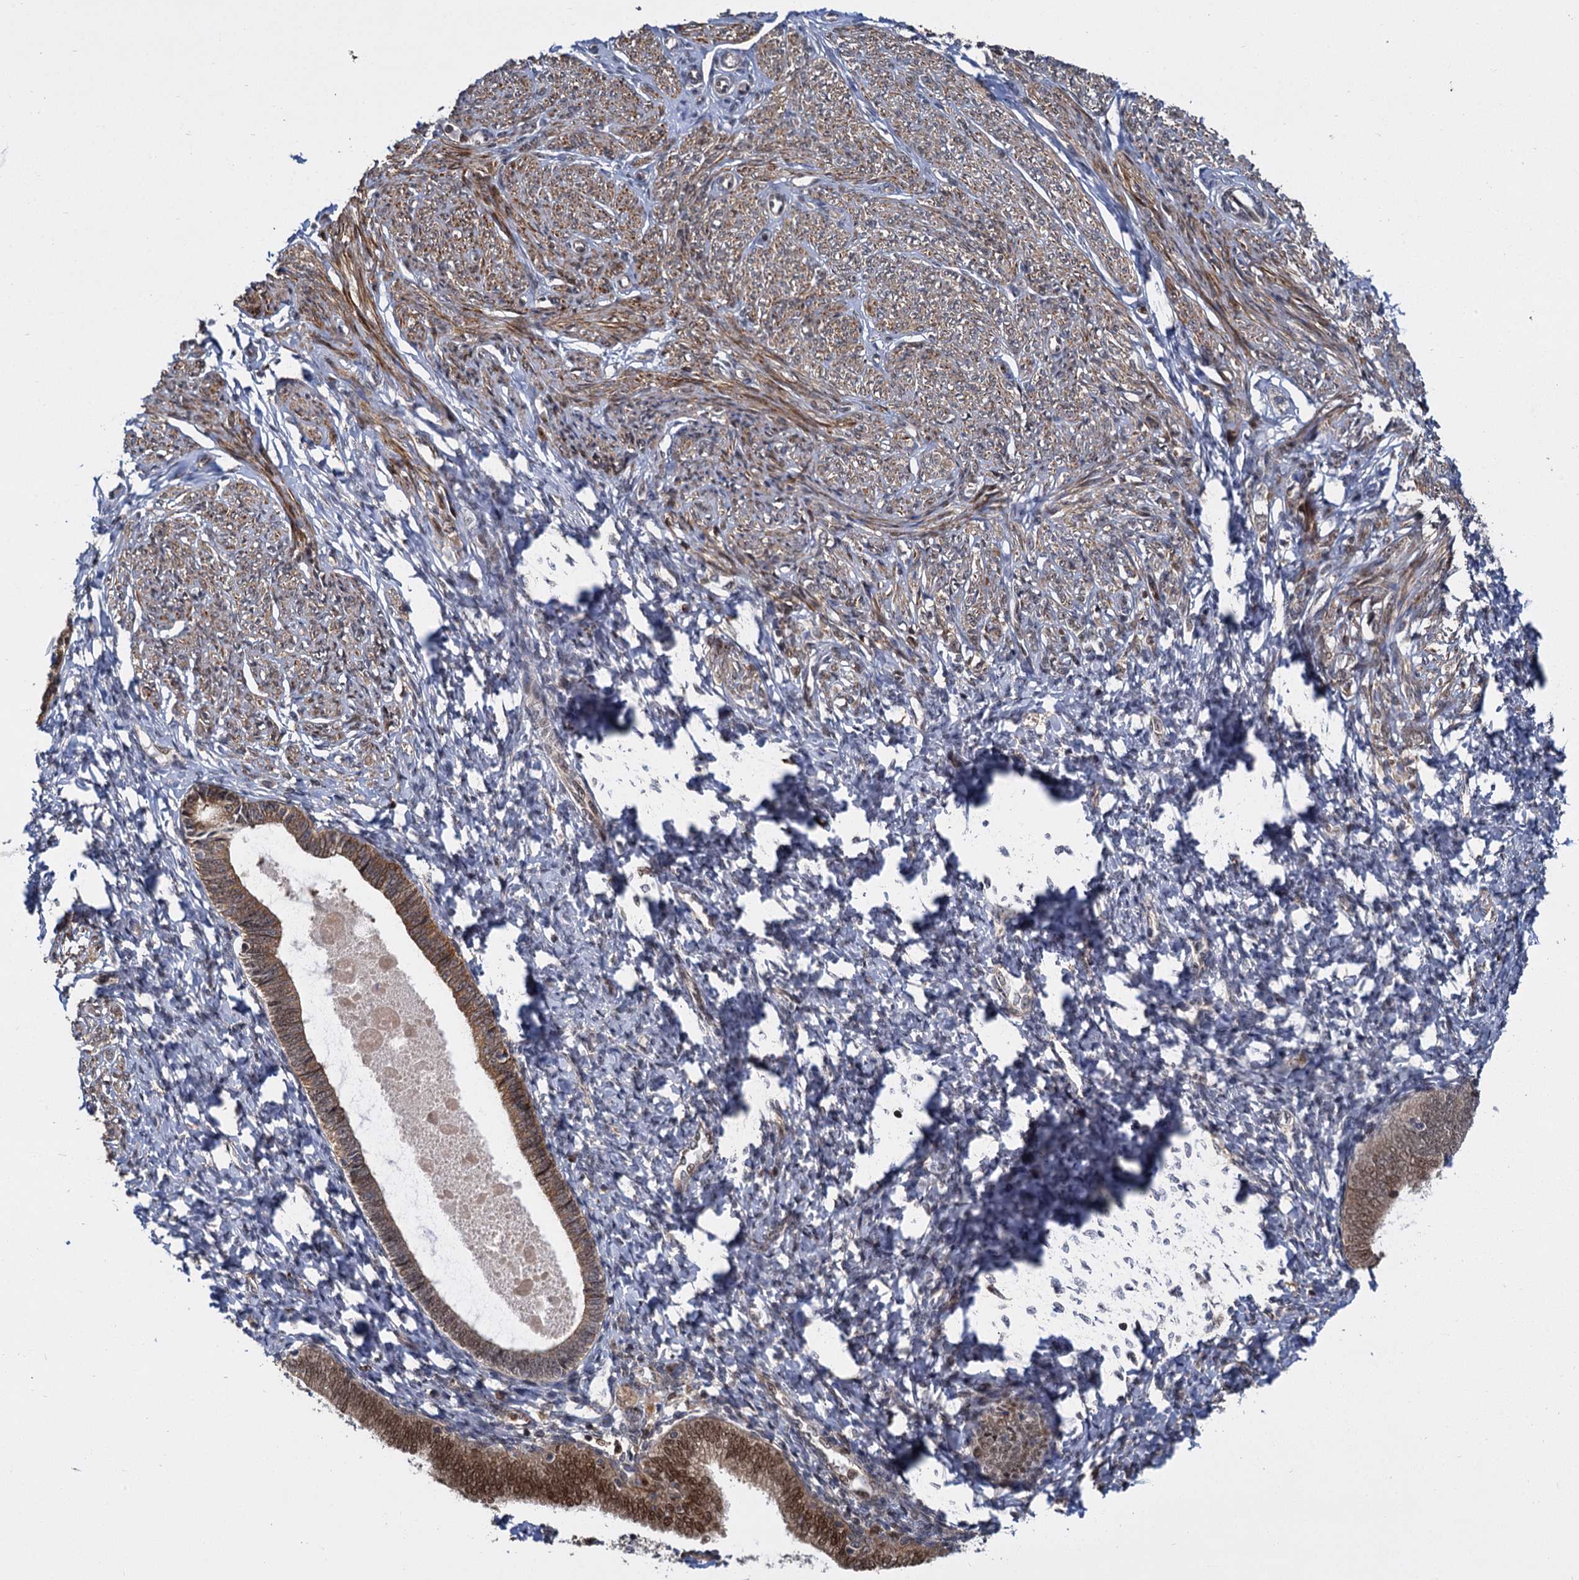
{"staining": {"intensity": "moderate", "quantity": "25%-75%", "location": "nuclear"}, "tissue": "endometrium", "cell_type": "Cells in endometrial stroma", "image_type": "normal", "snomed": [{"axis": "morphology", "description": "Normal tissue, NOS"}, {"axis": "topography", "description": "Endometrium"}], "caption": "IHC staining of normal endometrium, which displays medium levels of moderate nuclear positivity in approximately 25%-75% of cells in endometrial stroma indicating moderate nuclear protein expression. The staining was performed using DAB (brown) for protein detection and nuclei were counterstained in hematoxylin (blue).", "gene": "GAL3ST4", "patient": {"sex": "female", "age": 72}}